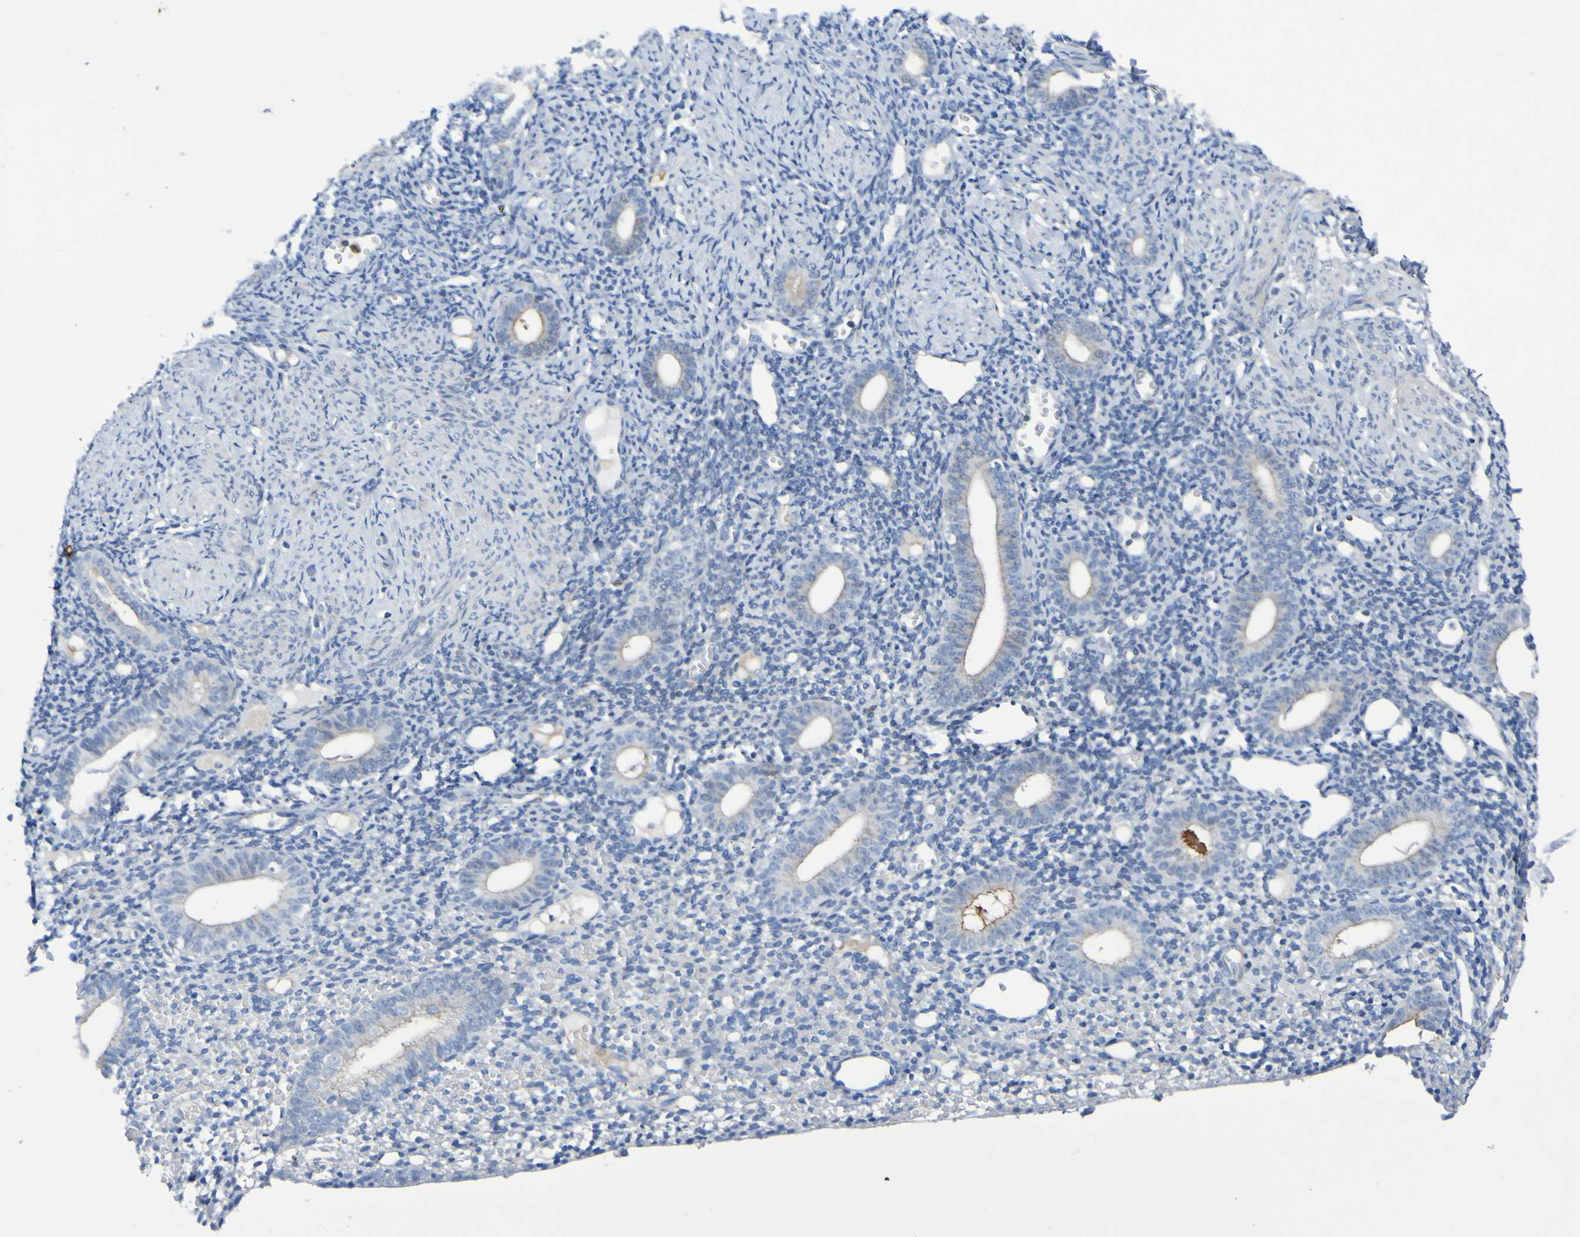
{"staining": {"intensity": "negative", "quantity": "none", "location": "none"}, "tissue": "endometrium", "cell_type": "Cells in endometrial stroma", "image_type": "normal", "snomed": [{"axis": "morphology", "description": "Normal tissue, NOS"}, {"axis": "topography", "description": "Endometrium"}], "caption": "Benign endometrium was stained to show a protein in brown. There is no significant staining in cells in endometrial stroma.", "gene": "C11orf24", "patient": {"sex": "female", "age": 50}}